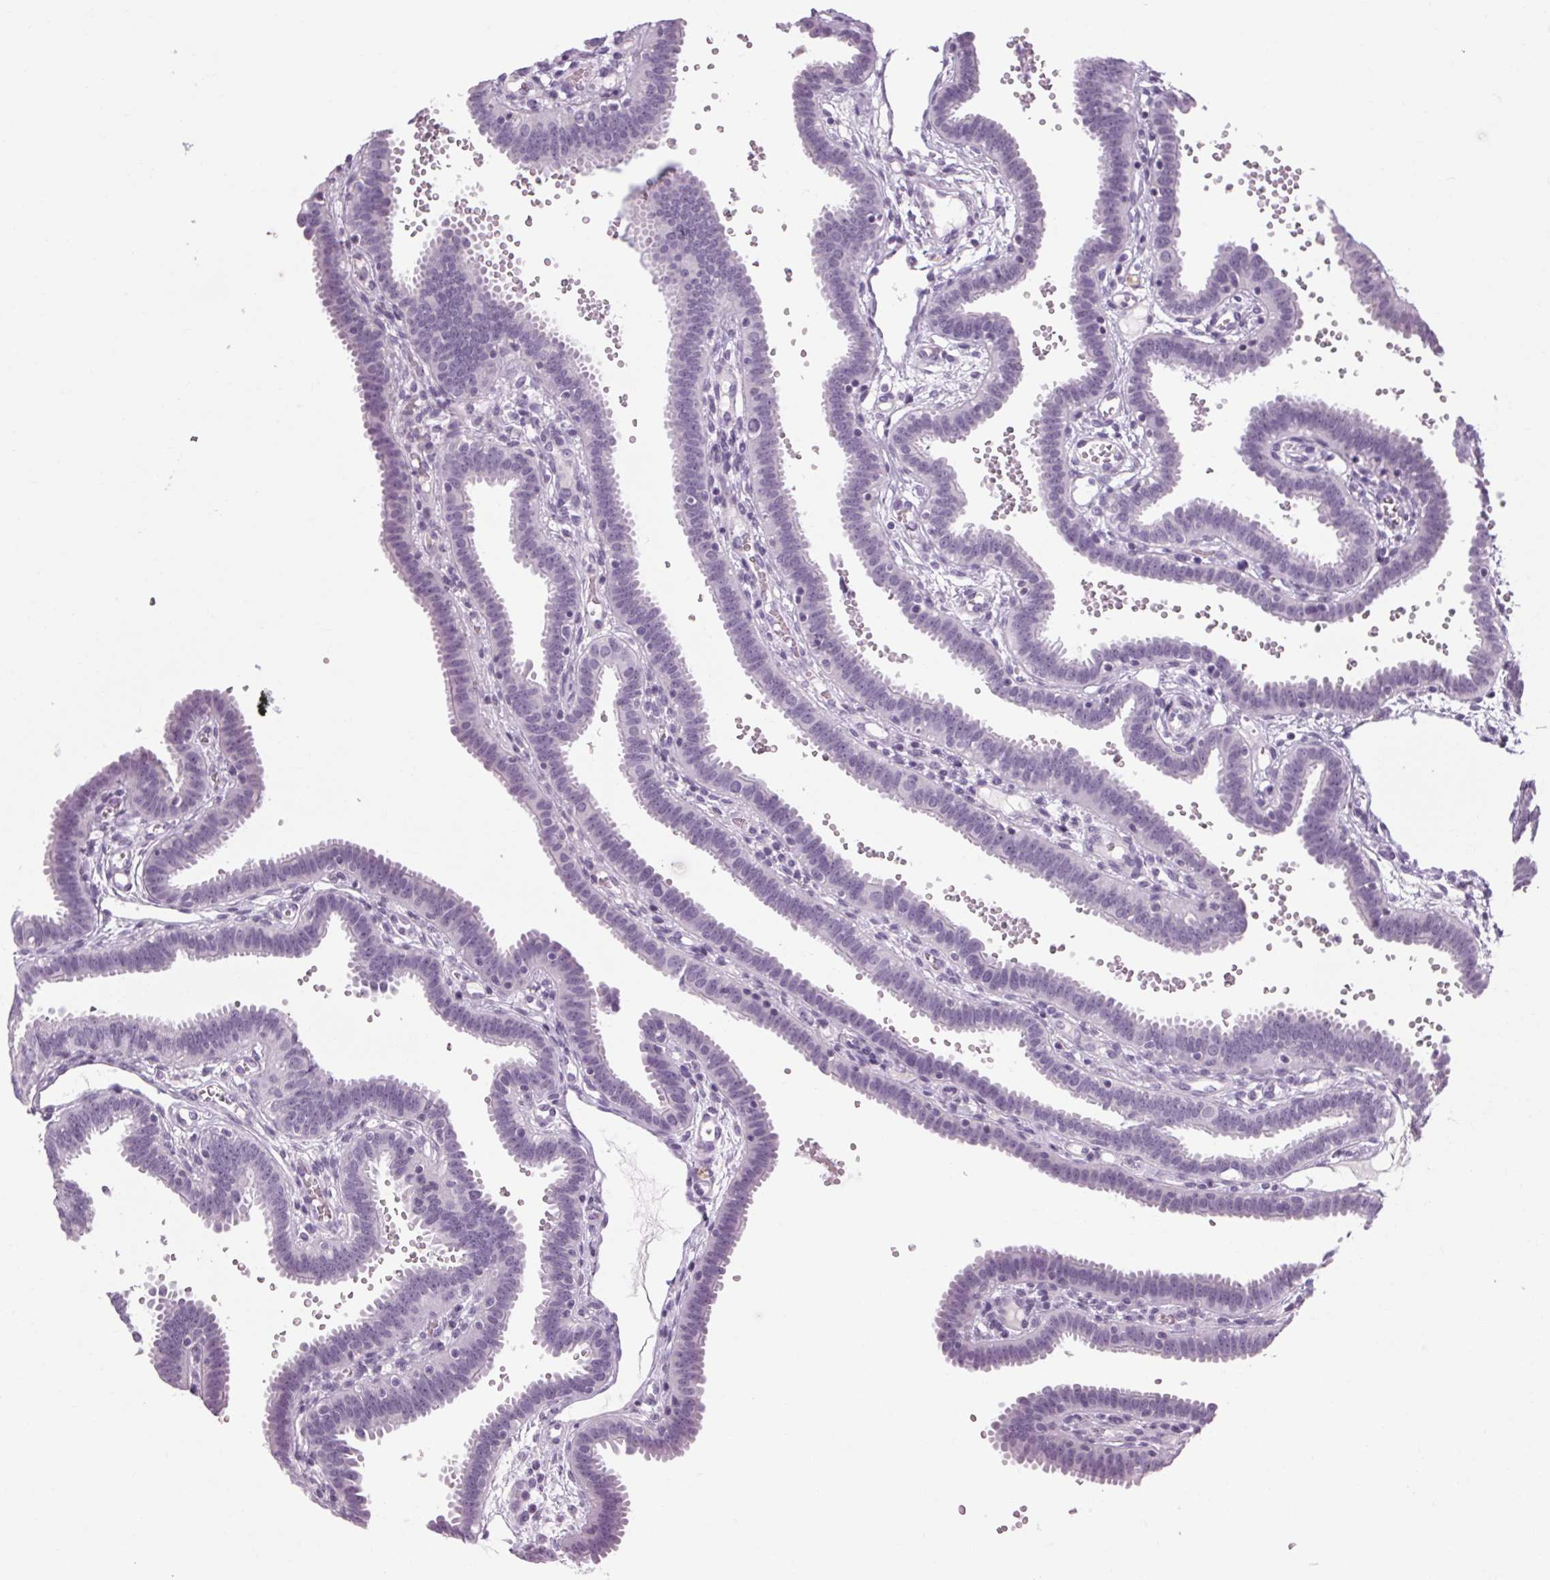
{"staining": {"intensity": "negative", "quantity": "none", "location": "none"}, "tissue": "fallopian tube", "cell_type": "Glandular cells", "image_type": "normal", "snomed": [{"axis": "morphology", "description": "Normal tissue, NOS"}, {"axis": "topography", "description": "Fallopian tube"}], "caption": "A high-resolution micrograph shows immunohistochemistry (IHC) staining of normal fallopian tube, which reveals no significant positivity in glandular cells. (DAB (3,3'-diaminobenzidine) IHC, high magnification).", "gene": "POMC", "patient": {"sex": "female", "age": 37}}